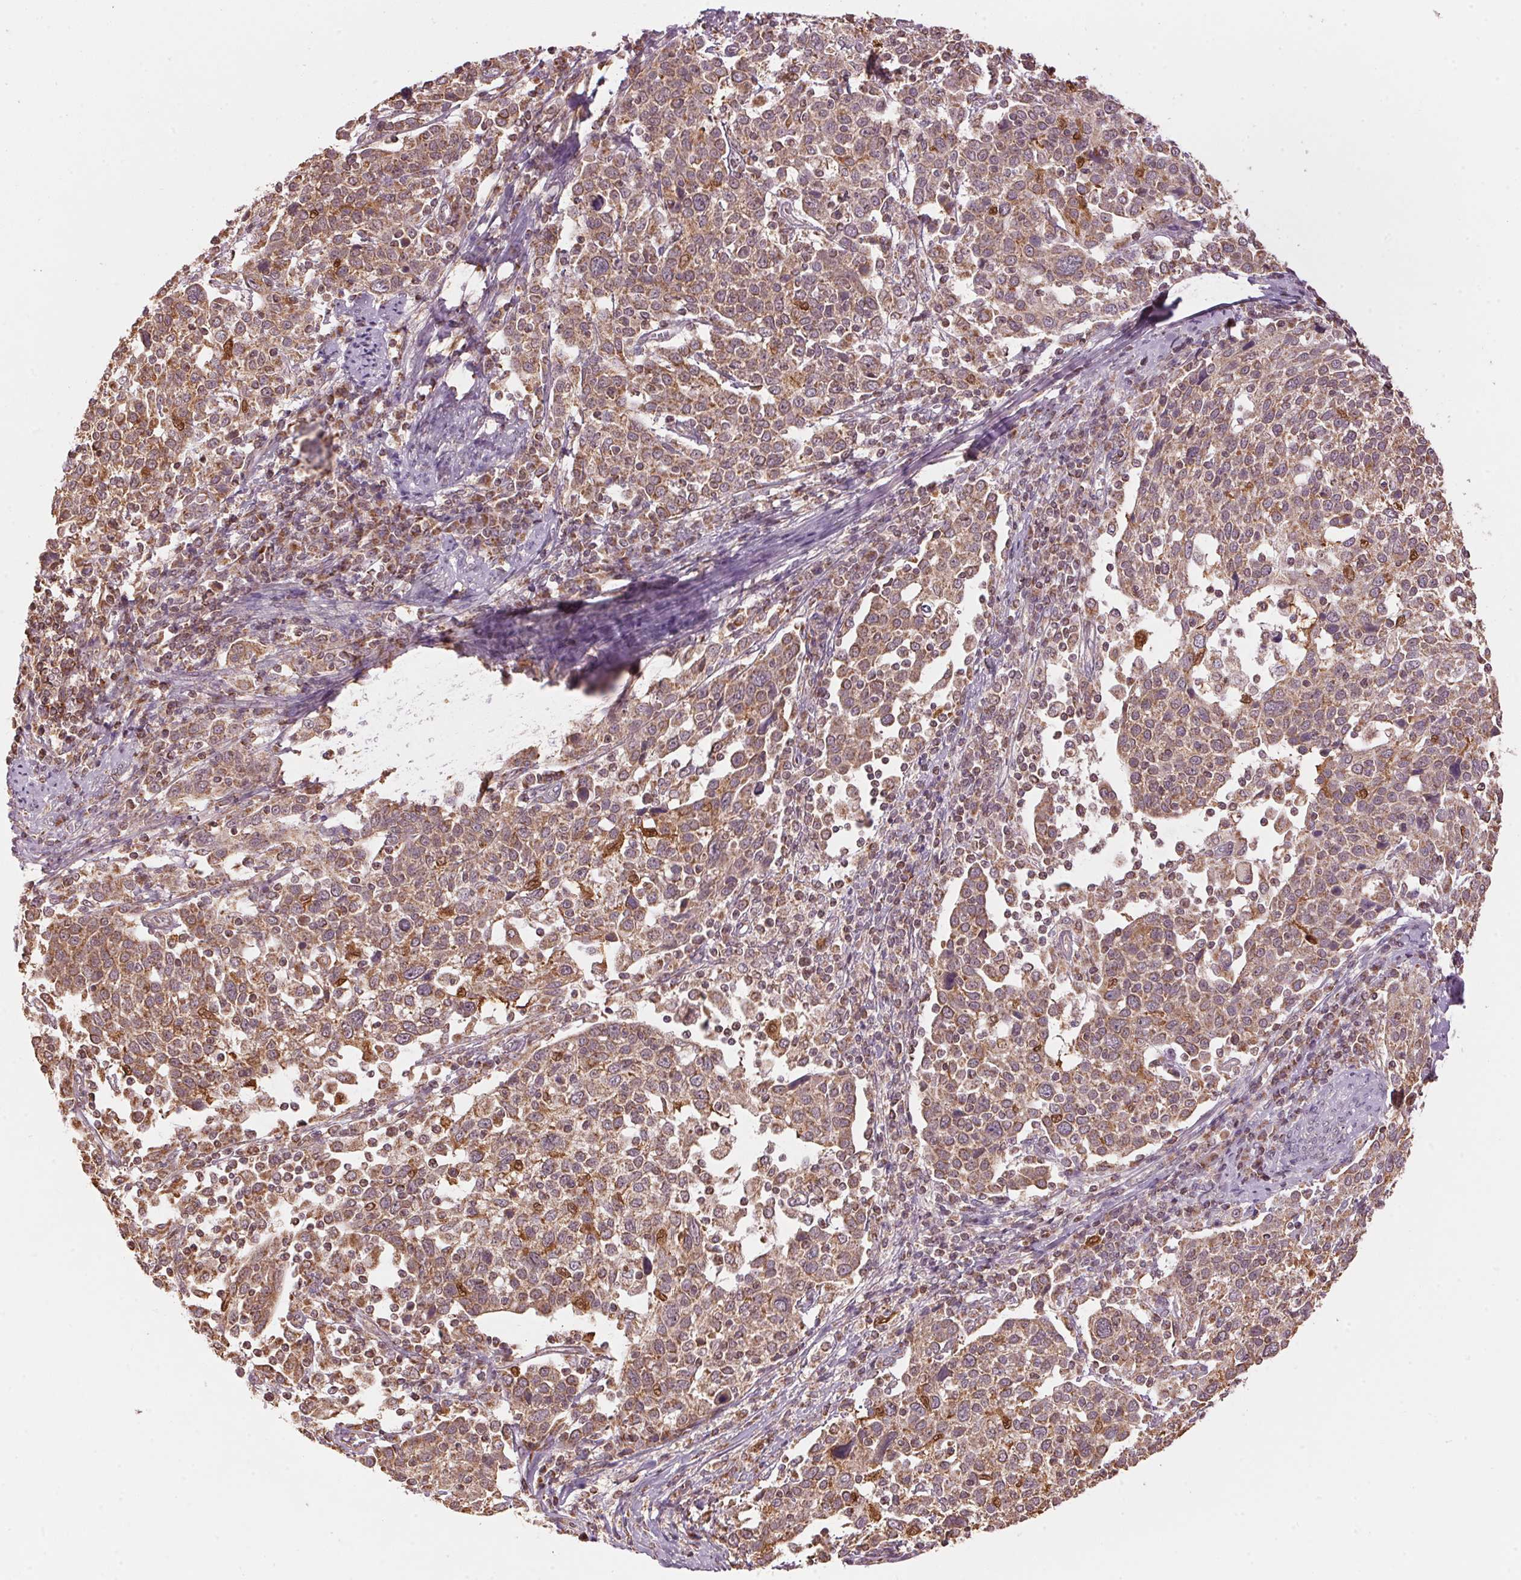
{"staining": {"intensity": "moderate", "quantity": ">75%", "location": "cytoplasmic/membranous"}, "tissue": "cervical cancer", "cell_type": "Tumor cells", "image_type": "cancer", "snomed": [{"axis": "morphology", "description": "Squamous cell carcinoma, NOS"}, {"axis": "topography", "description": "Cervix"}], "caption": "IHC photomicrograph of cervical cancer stained for a protein (brown), which demonstrates medium levels of moderate cytoplasmic/membranous positivity in approximately >75% of tumor cells.", "gene": "ARHGAP6", "patient": {"sex": "female", "age": 61}}